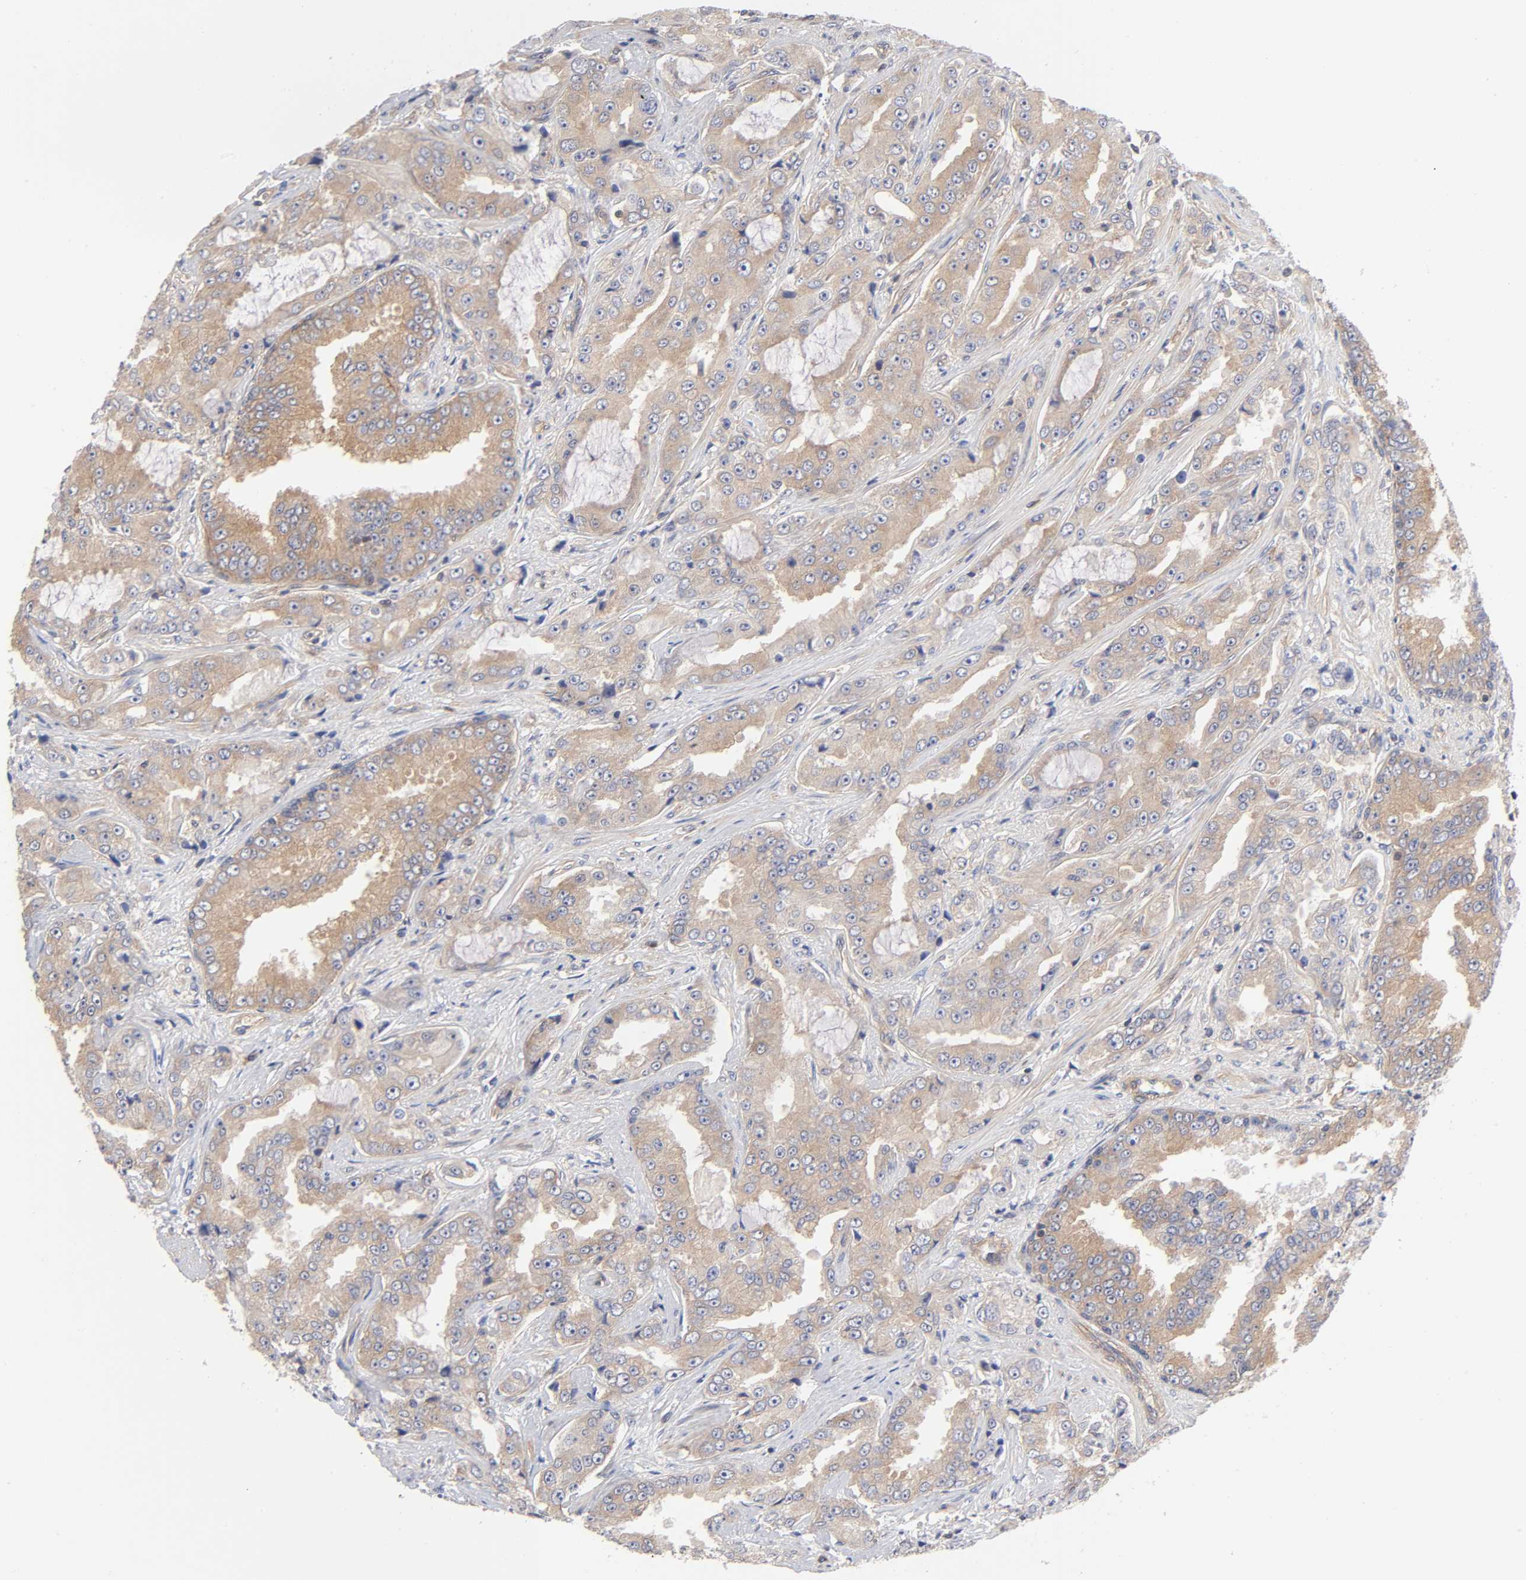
{"staining": {"intensity": "weak", "quantity": ">75%", "location": "cytoplasmic/membranous"}, "tissue": "prostate cancer", "cell_type": "Tumor cells", "image_type": "cancer", "snomed": [{"axis": "morphology", "description": "Adenocarcinoma, High grade"}, {"axis": "topography", "description": "Prostate"}], "caption": "DAB immunohistochemical staining of prostate cancer (high-grade adenocarcinoma) demonstrates weak cytoplasmic/membranous protein positivity in approximately >75% of tumor cells. (Stains: DAB (3,3'-diaminobenzidine) in brown, nuclei in blue, Microscopy: brightfield microscopy at high magnification).", "gene": "STRN3", "patient": {"sex": "male", "age": 73}}